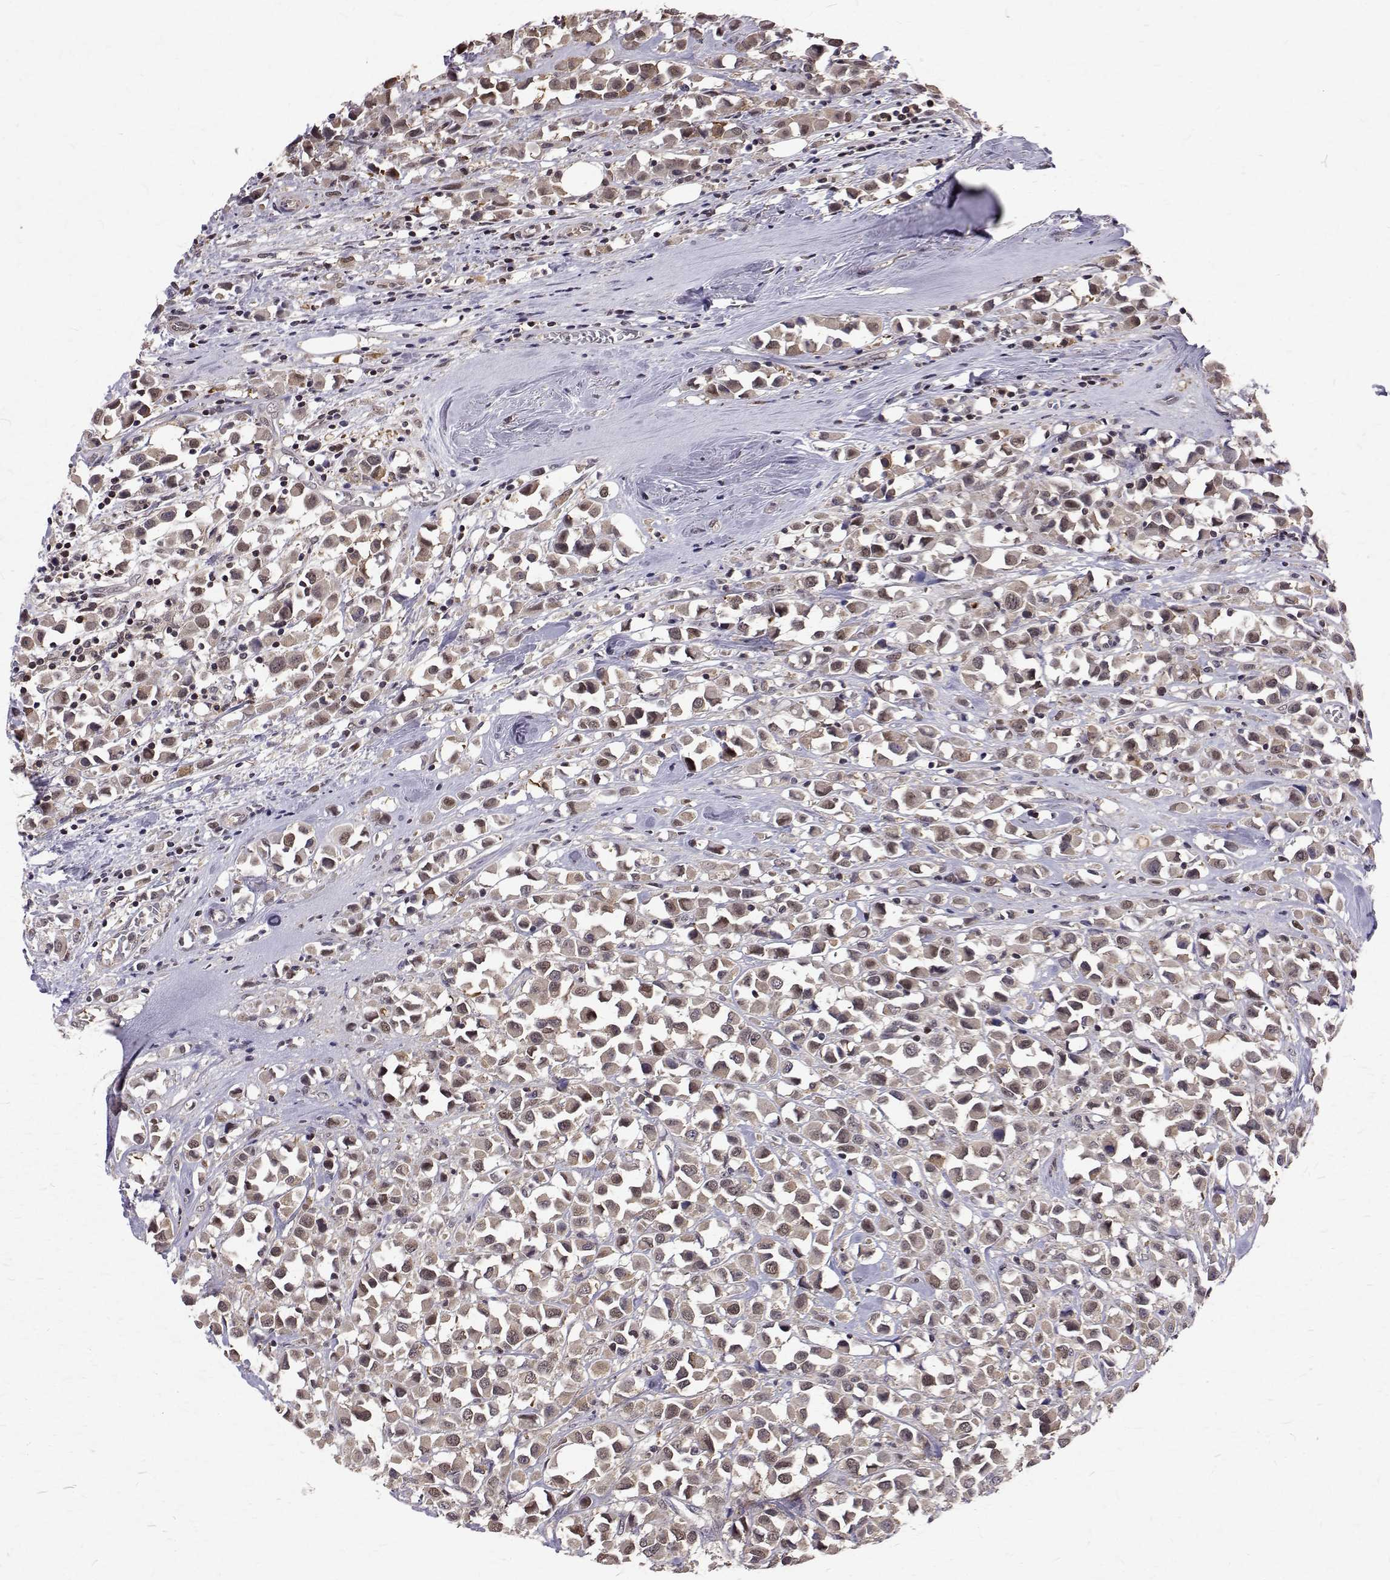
{"staining": {"intensity": "weak", "quantity": ">75%", "location": "cytoplasmic/membranous,nuclear"}, "tissue": "breast cancer", "cell_type": "Tumor cells", "image_type": "cancer", "snomed": [{"axis": "morphology", "description": "Duct carcinoma"}, {"axis": "topography", "description": "Breast"}], "caption": "A photomicrograph showing weak cytoplasmic/membranous and nuclear positivity in approximately >75% of tumor cells in breast cancer (infiltrating ductal carcinoma), as visualized by brown immunohistochemical staining.", "gene": "NIF3L1", "patient": {"sex": "female", "age": 61}}